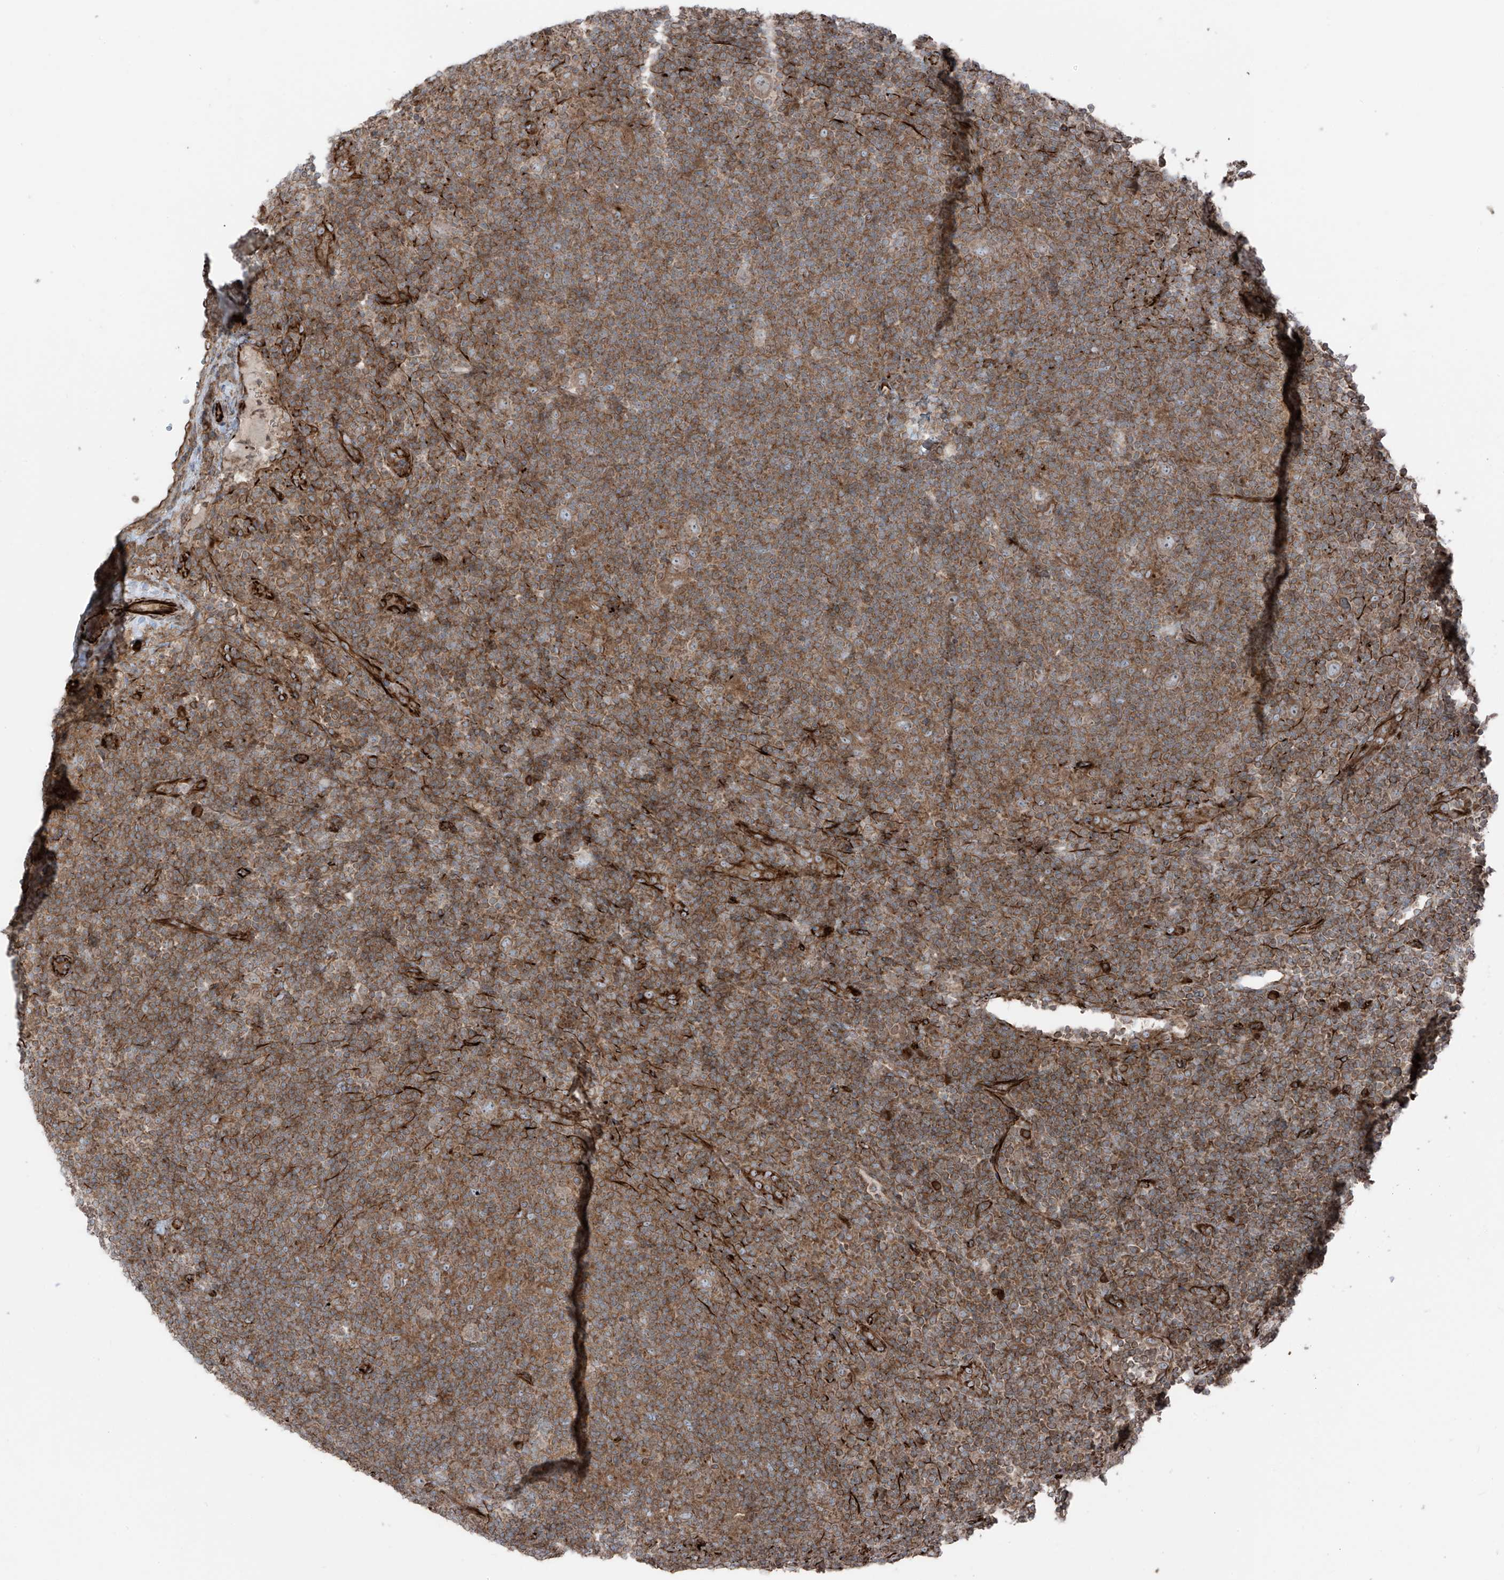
{"staining": {"intensity": "weak", "quantity": ">75%", "location": "cytoplasmic/membranous"}, "tissue": "lymphoma", "cell_type": "Tumor cells", "image_type": "cancer", "snomed": [{"axis": "morphology", "description": "Hodgkin's disease, NOS"}, {"axis": "topography", "description": "Lymph node"}], "caption": "Lymphoma stained with a protein marker displays weak staining in tumor cells.", "gene": "ERLEC1", "patient": {"sex": "female", "age": 57}}